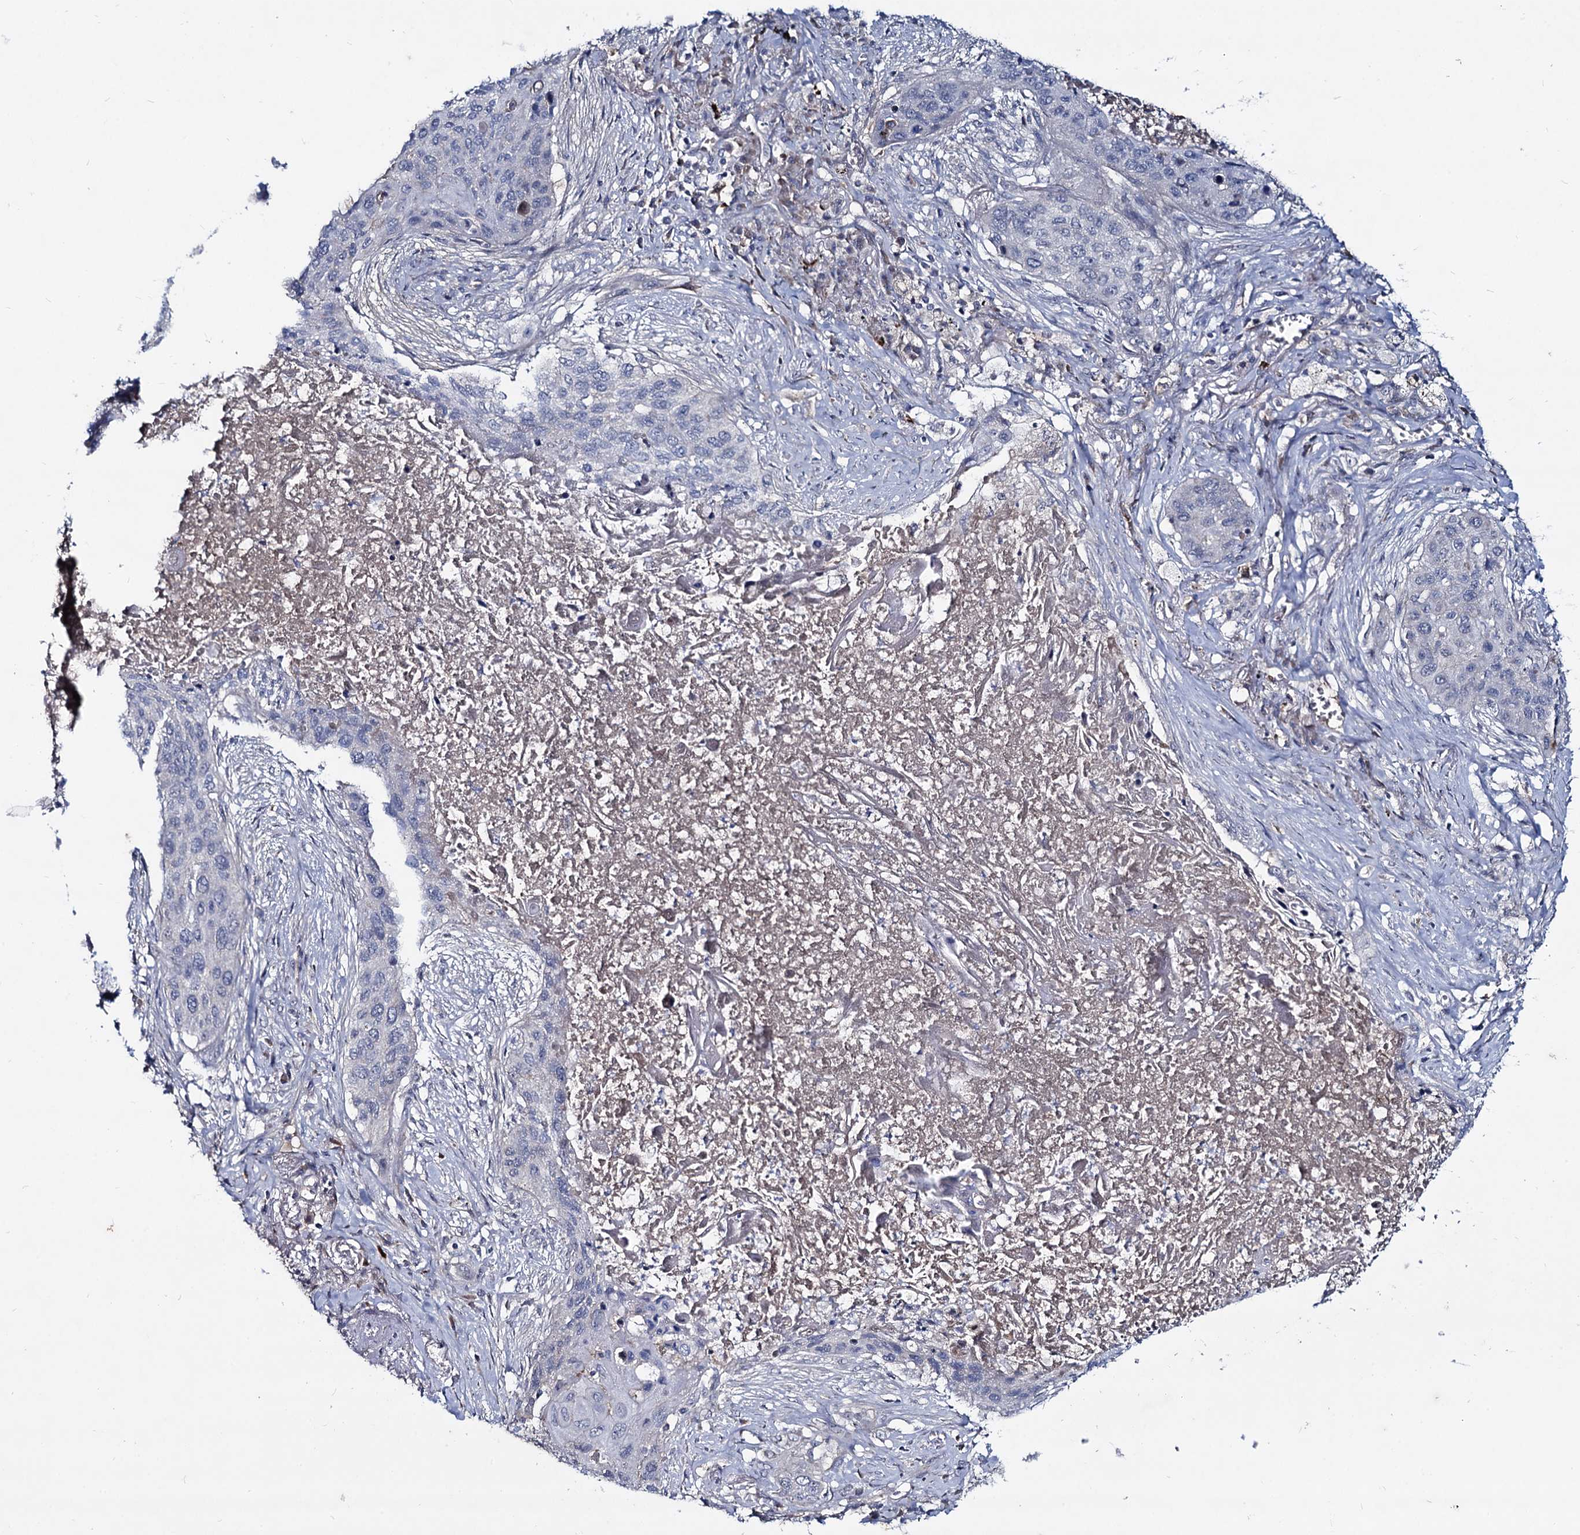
{"staining": {"intensity": "negative", "quantity": "none", "location": "none"}, "tissue": "lung cancer", "cell_type": "Tumor cells", "image_type": "cancer", "snomed": [{"axis": "morphology", "description": "Squamous cell carcinoma, NOS"}, {"axis": "topography", "description": "Lung"}], "caption": "This is an immunohistochemistry (IHC) image of human lung squamous cell carcinoma. There is no positivity in tumor cells.", "gene": "RNF6", "patient": {"sex": "female", "age": 63}}